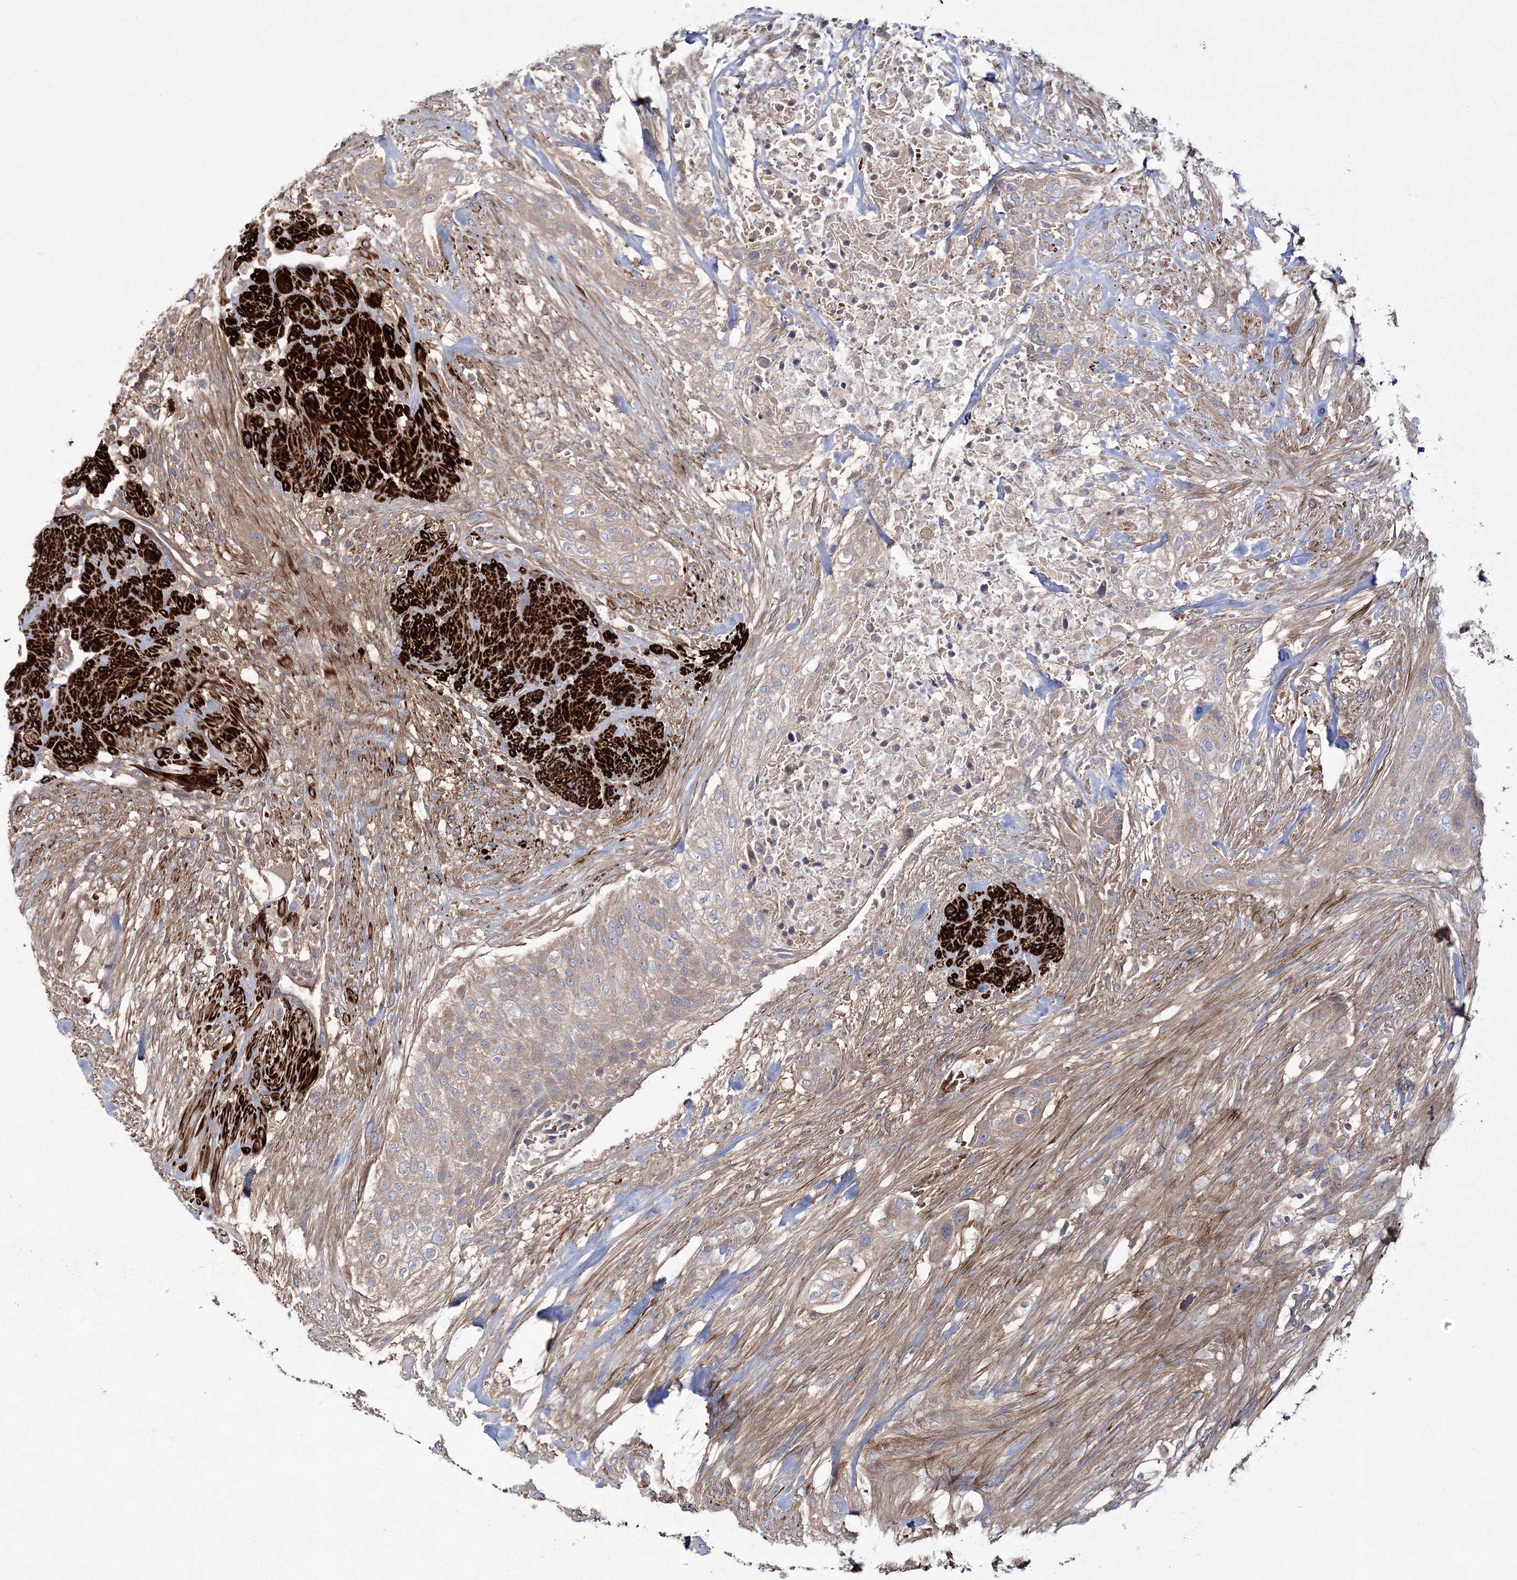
{"staining": {"intensity": "weak", "quantity": "<25%", "location": "cytoplasmic/membranous"}, "tissue": "urothelial cancer", "cell_type": "Tumor cells", "image_type": "cancer", "snomed": [{"axis": "morphology", "description": "Urothelial carcinoma, High grade"}, {"axis": "topography", "description": "Urinary bladder"}], "caption": "High power microscopy photomicrograph of an IHC histopathology image of urothelial cancer, revealing no significant expression in tumor cells.", "gene": "ZSWIM6", "patient": {"sex": "male", "age": 35}}